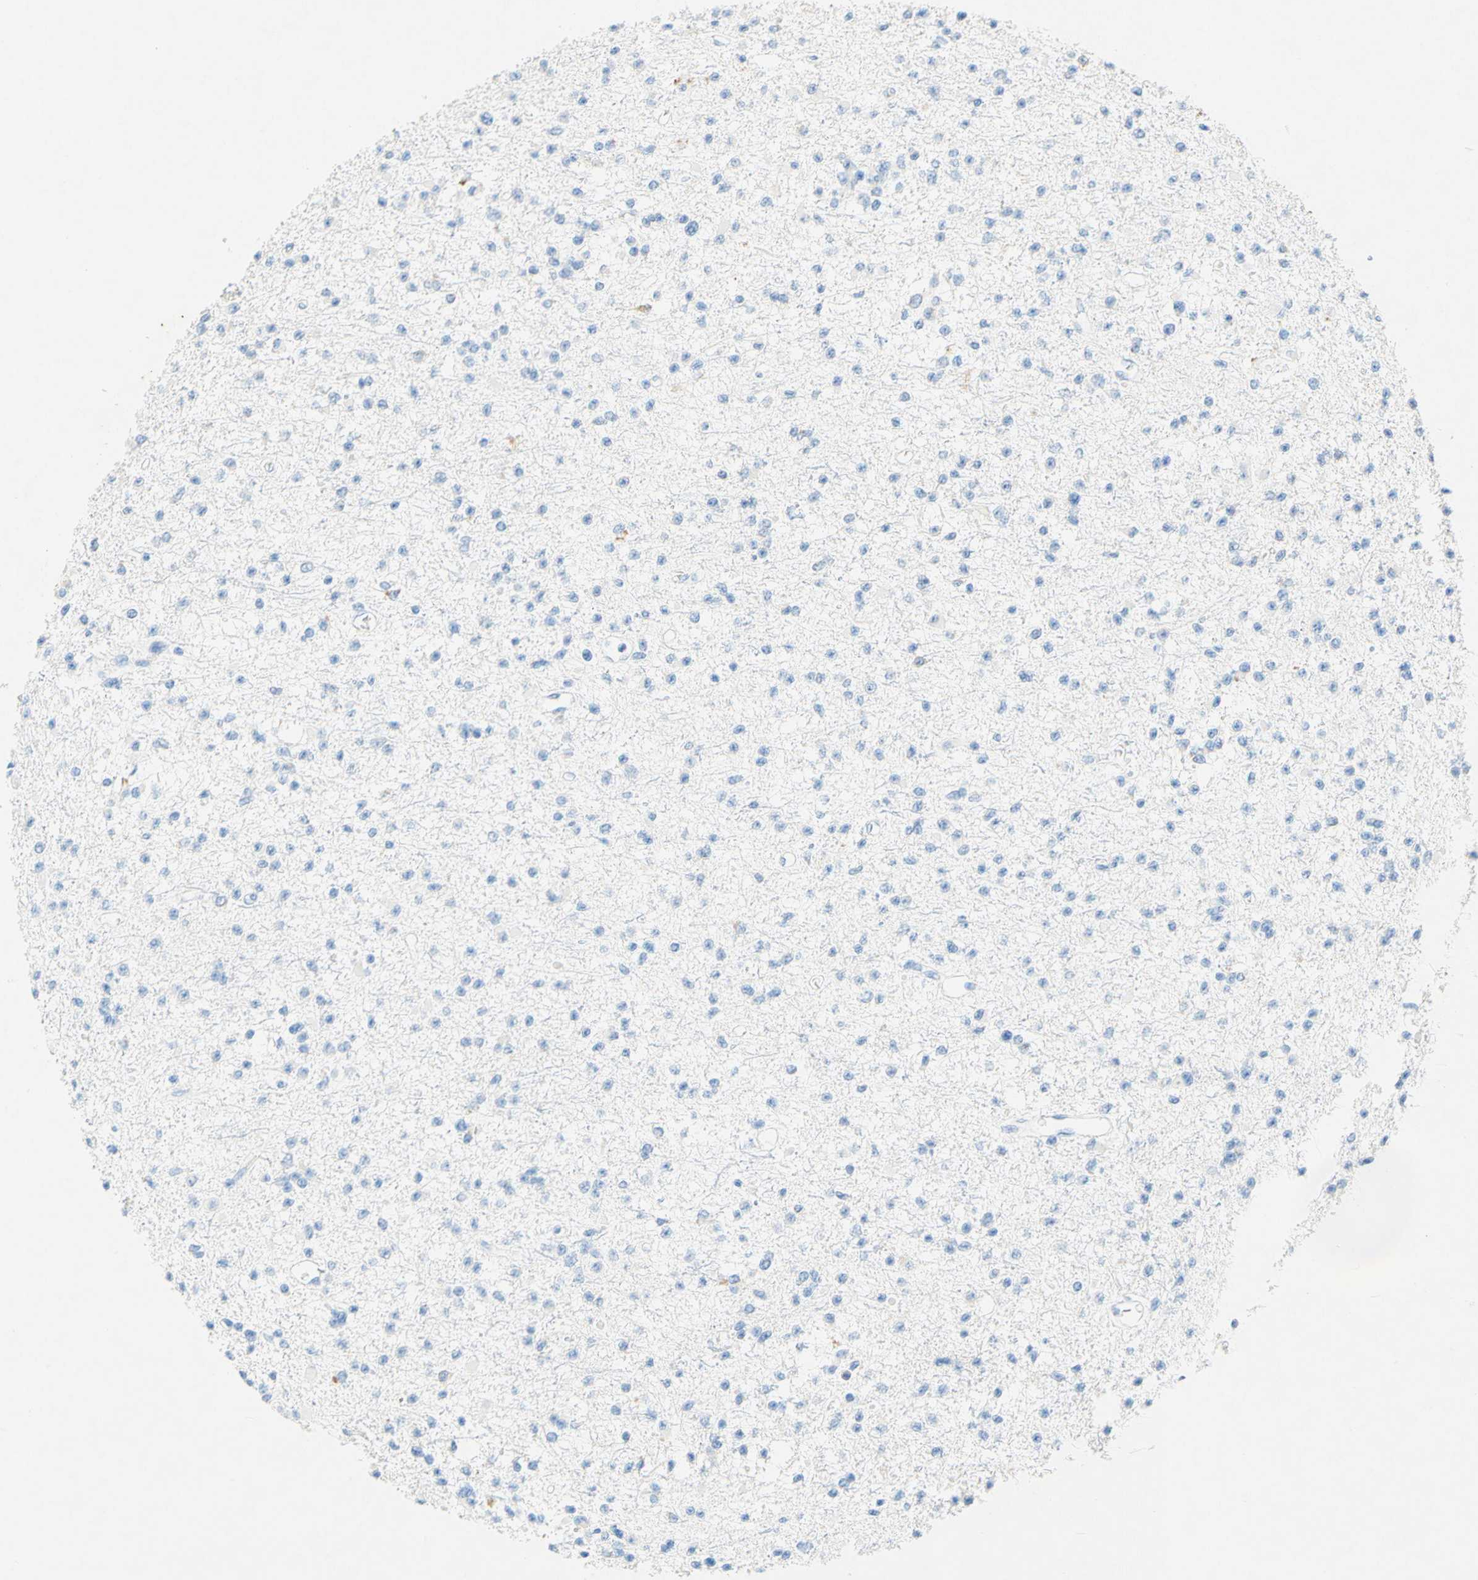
{"staining": {"intensity": "negative", "quantity": "none", "location": "none"}, "tissue": "glioma", "cell_type": "Tumor cells", "image_type": "cancer", "snomed": [{"axis": "morphology", "description": "Glioma, malignant, Low grade"}, {"axis": "topography", "description": "Brain"}], "caption": "The immunohistochemistry image has no significant positivity in tumor cells of malignant glioma (low-grade) tissue.", "gene": "SLC46A1", "patient": {"sex": "female", "age": 22}}